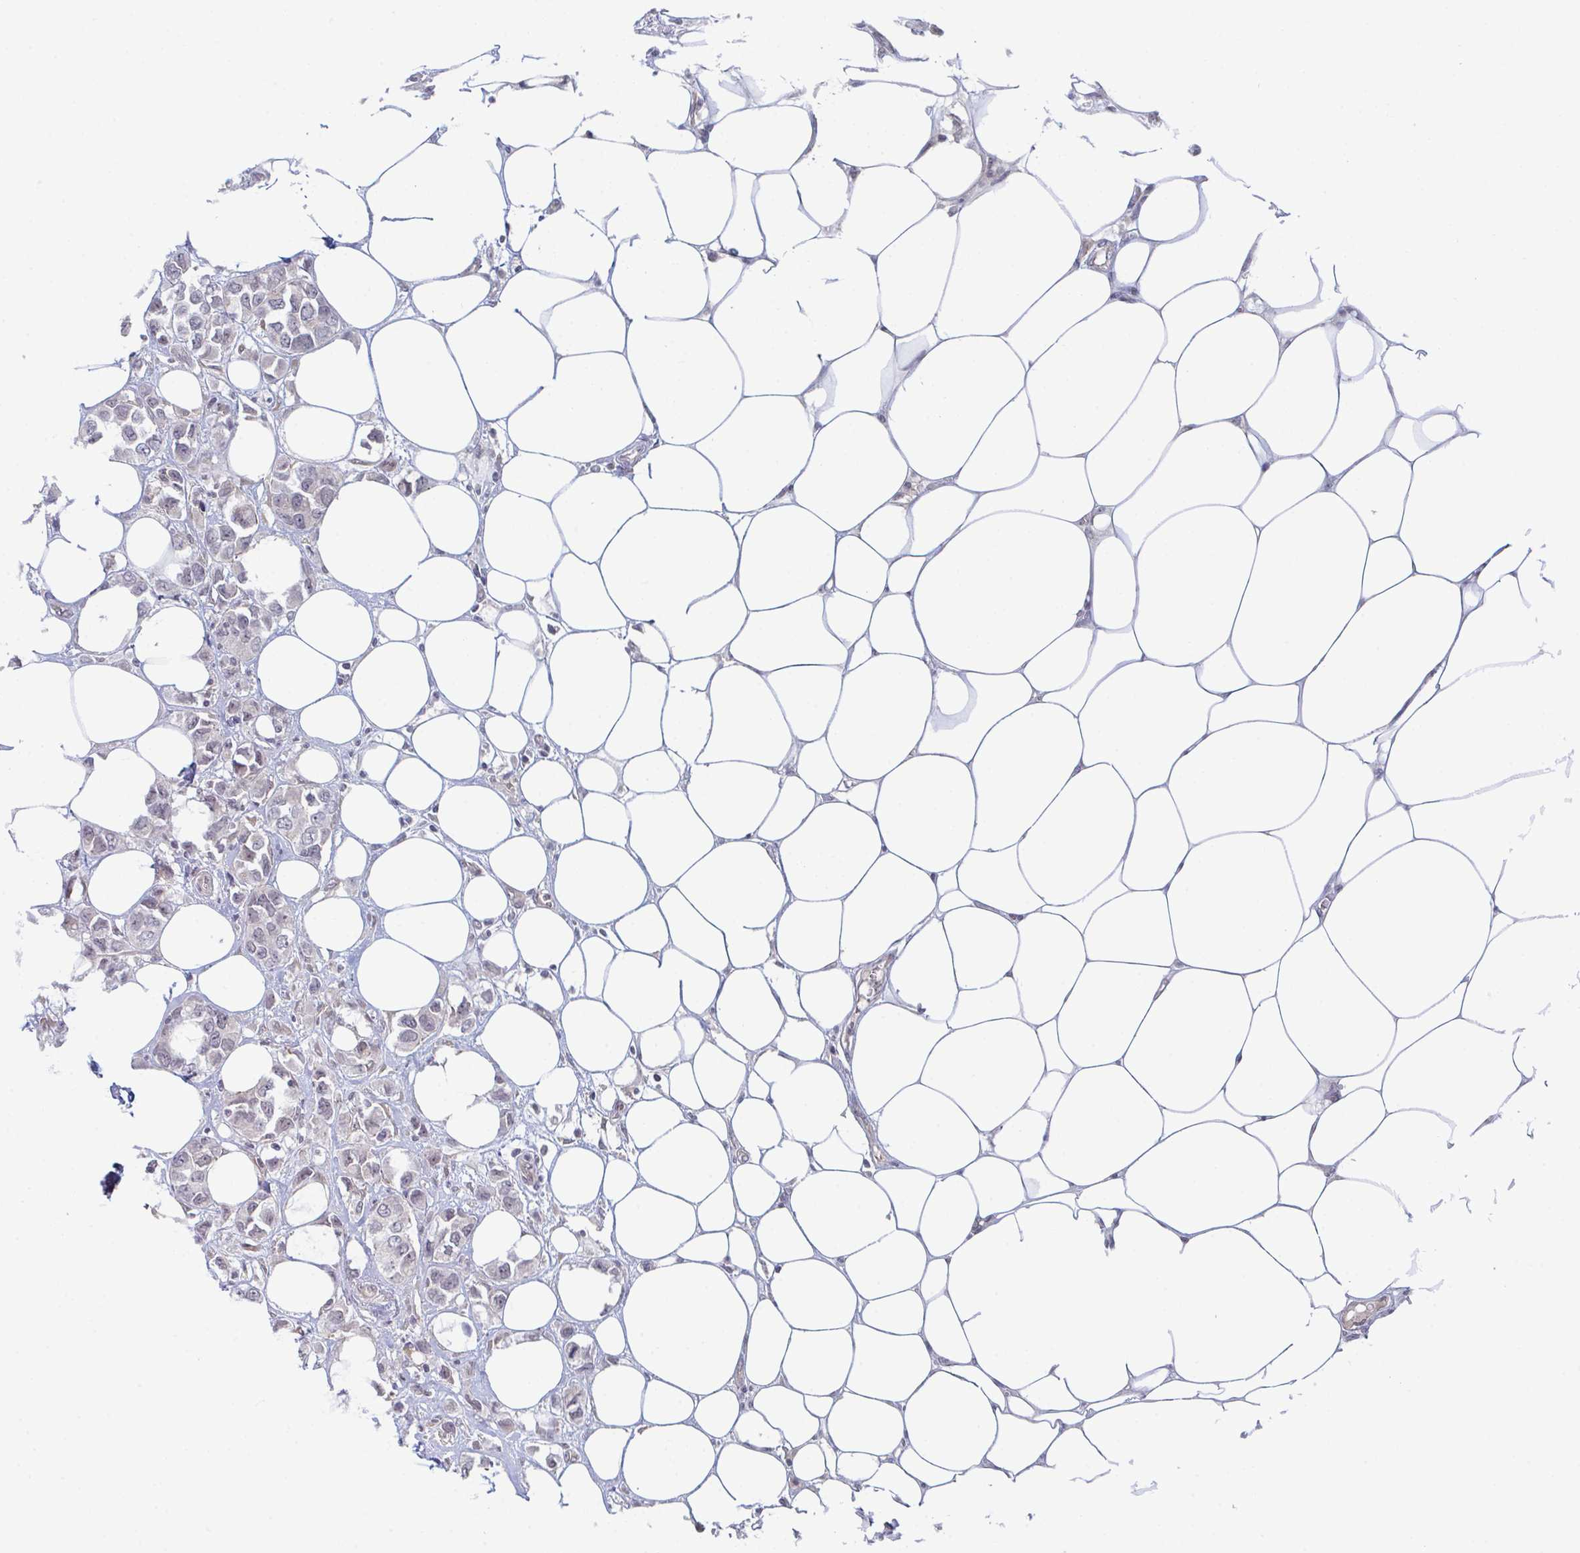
{"staining": {"intensity": "negative", "quantity": "none", "location": "none"}, "tissue": "breast cancer", "cell_type": "Tumor cells", "image_type": "cancer", "snomed": [{"axis": "morphology", "description": "Lobular carcinoma"}, {"axis": "topography", "description": "Breast"}], "caption": "Histopathology image shows no significant protein staining in tumor cells of breast cancer.", "gene": "ZNF214", "patient": {"sex": "female", "age": 91}}